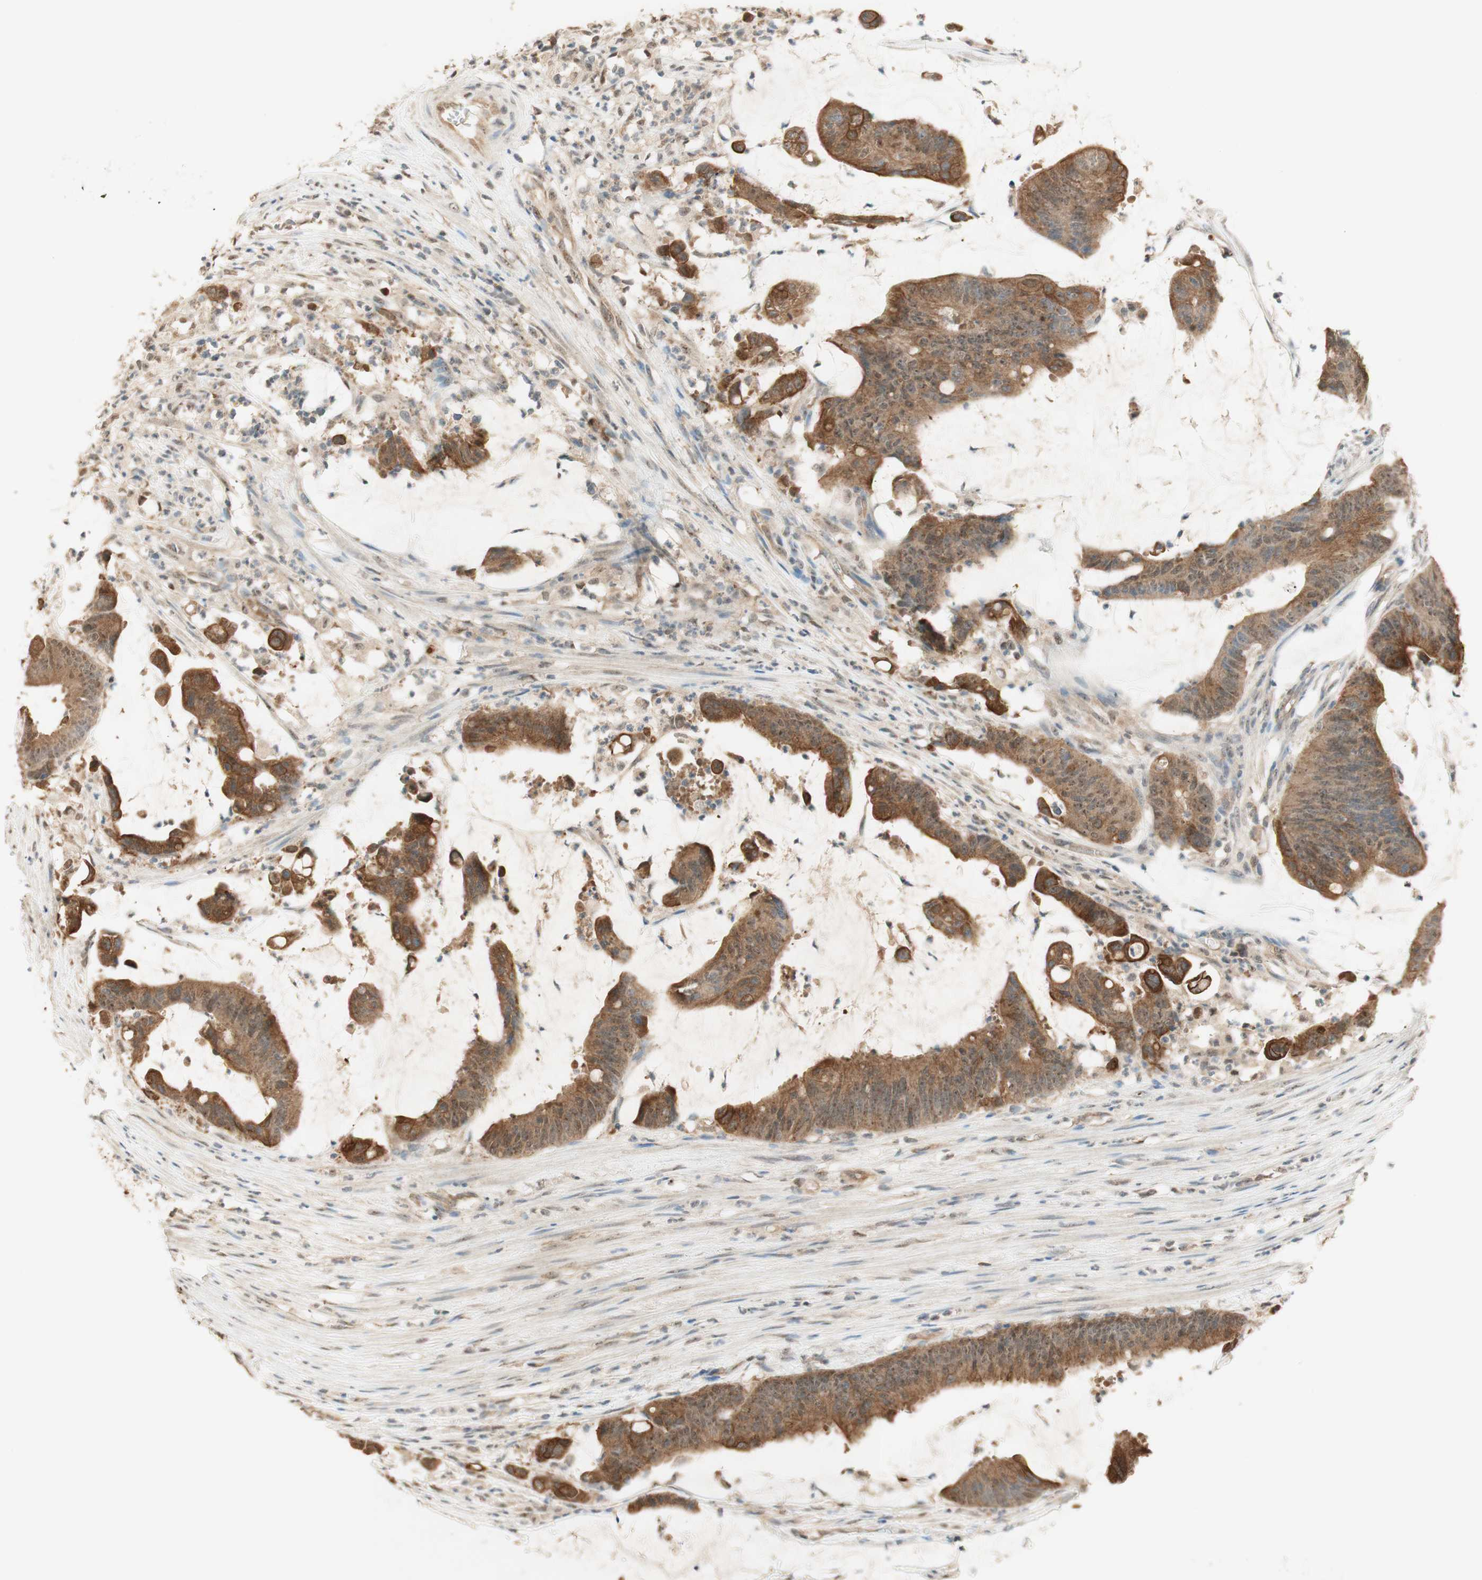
{"staining": {"intensity": "moderate", "quantity": ">75%", "location": "cytoplasmic/membranous"}, "tissue": "colorectal cancer", "cell_type": "Tumor cells", "image_type": "cancer", "snomed": [{"axis": "morphology", "description": "Adenocarcinoma, NOS"}, {"axis": "topography", "description": "Rectum"}], "caption": "Colorectal adenocarcinoma stained with a protein marker displays moderate staining in tumor cells.", "gene": "SPINT2", "patient": {"sex": "female", "age": 66}}